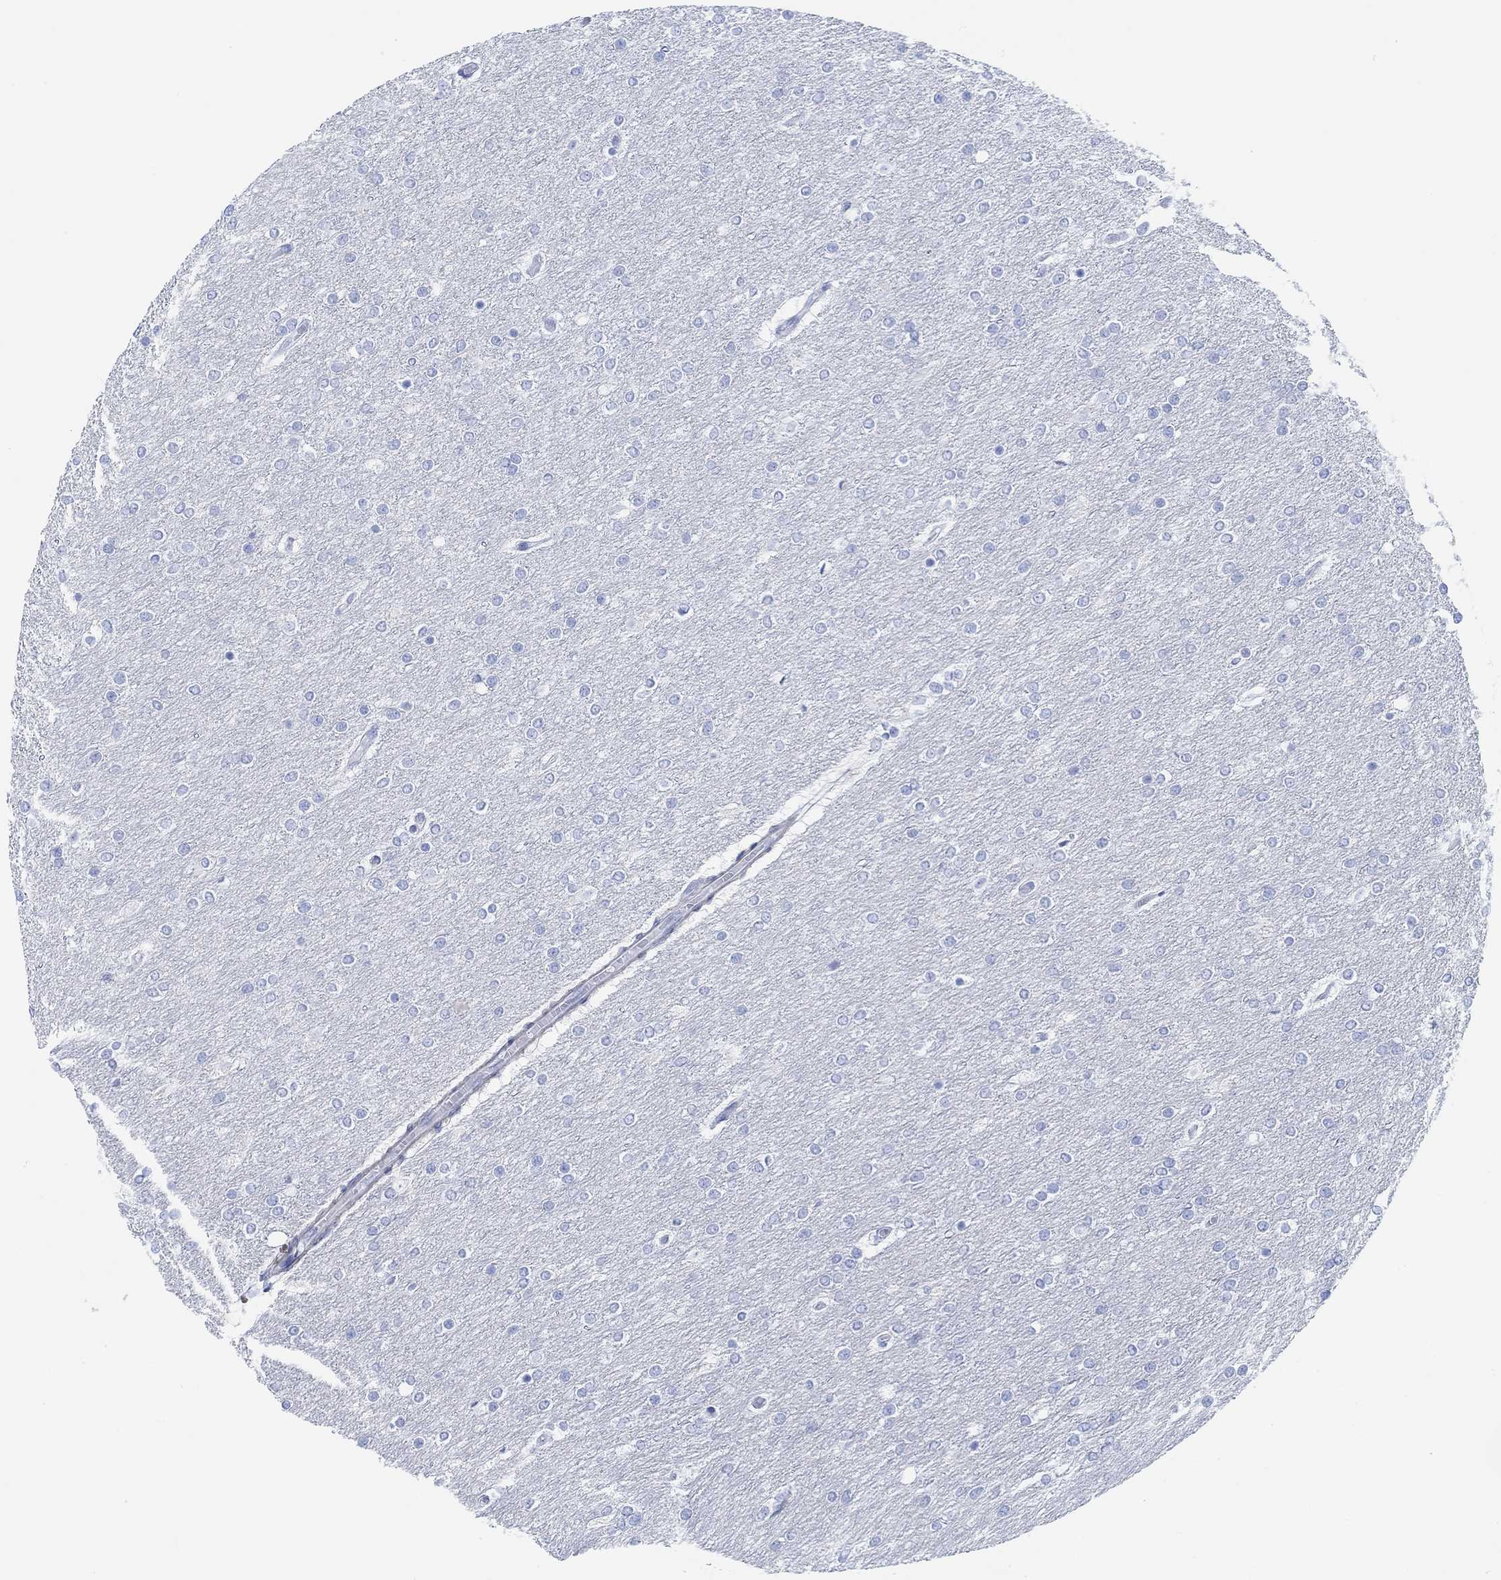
{"staining": {"intensity": "negative", "quantity": "none", "location": "none"}, "tissue": "glioma", "cell_type": "Tumor cells", "image_type": "cancer", "snomed": [{"axis": "morphology", "description": "Glioma, malignant, High grade"}, {"axis": "topography", "description": "Brain"}], "caption": "This is an IHC micrograph of human glioma. There is no positivity in tumor cells.", "gene": "ANKRD33", "patient": {"sex": "female", "age": 61}}